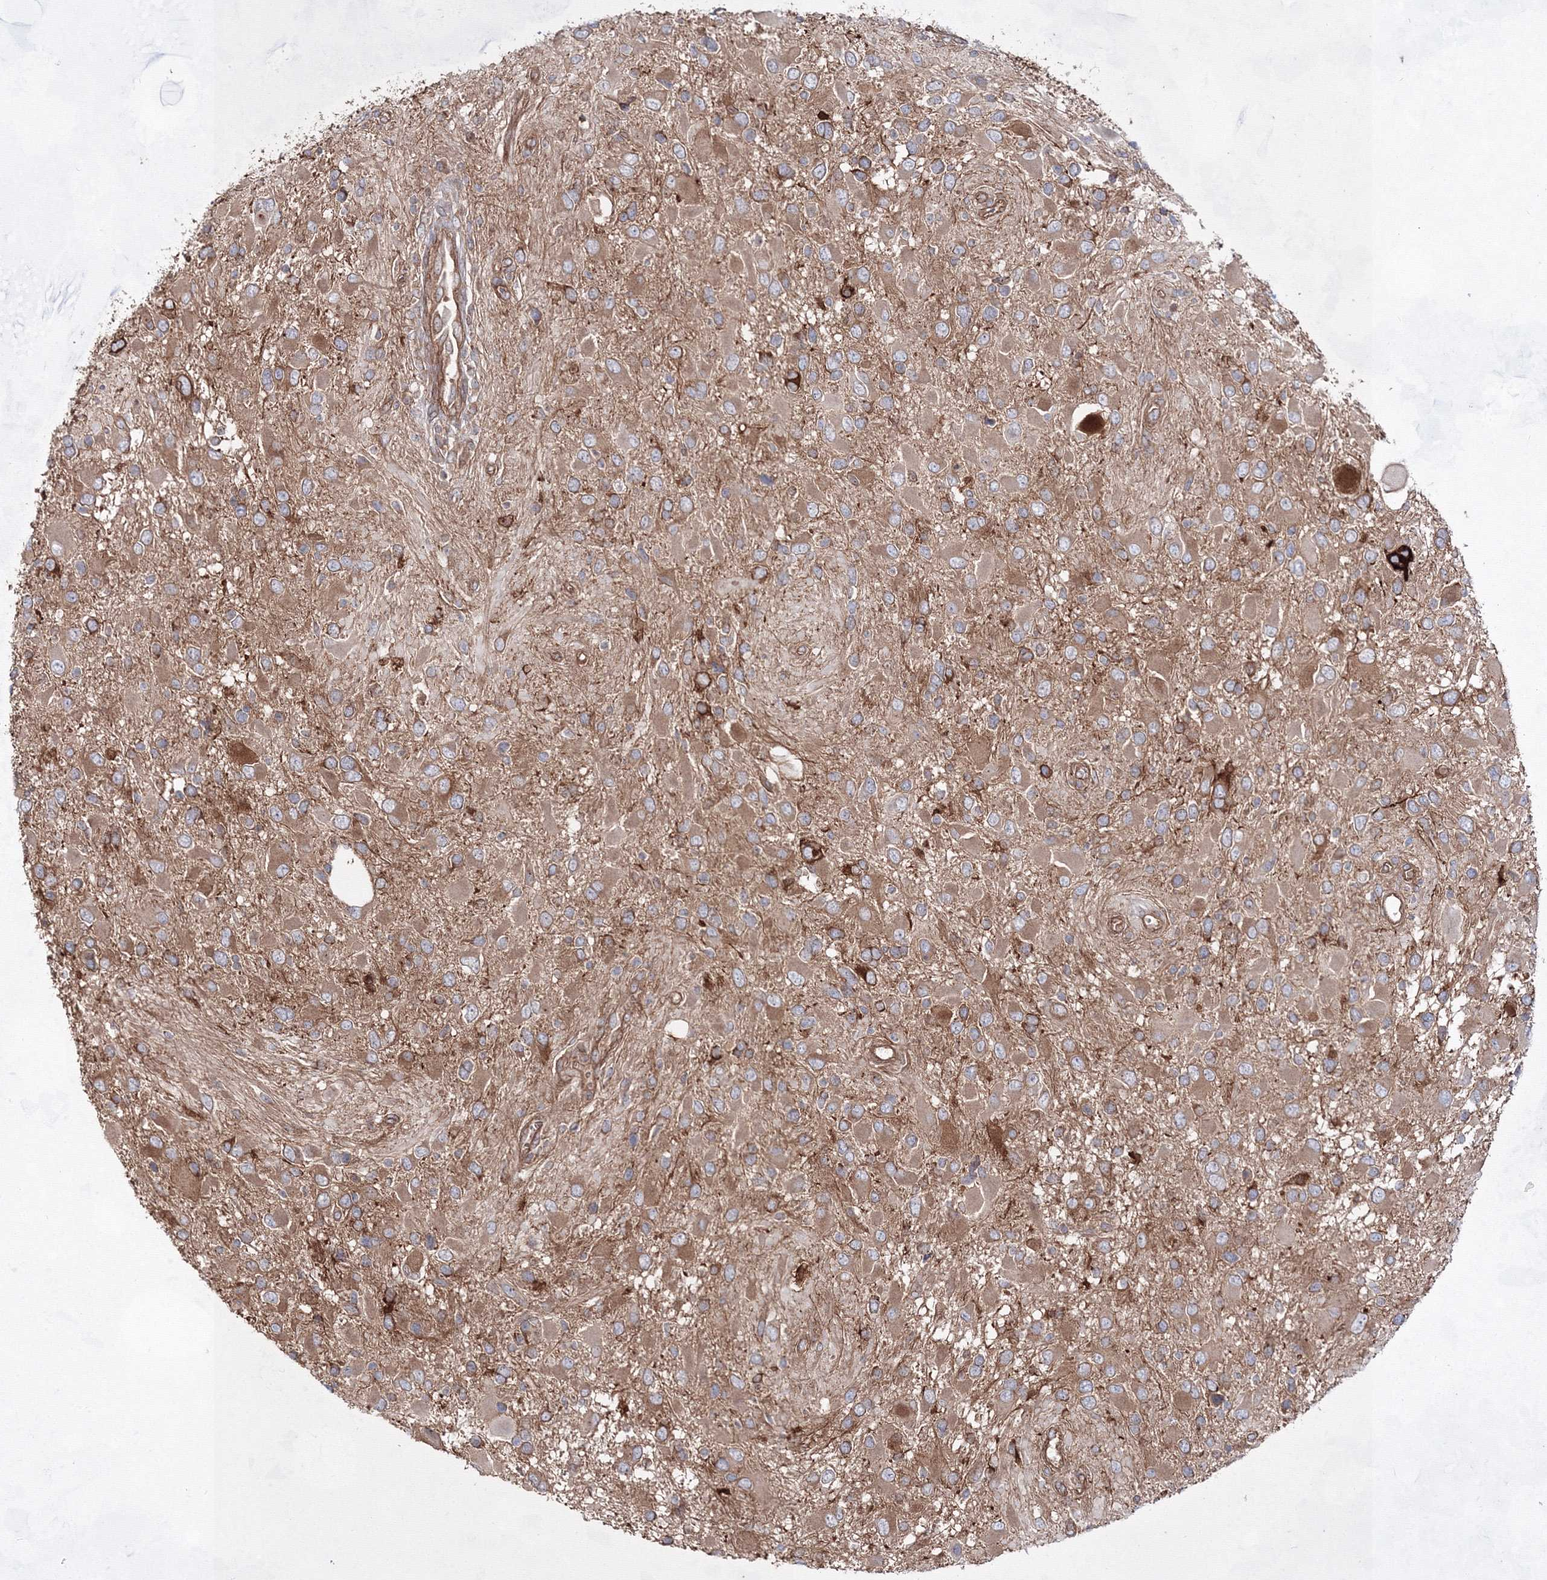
{"staining": {"intensity": "moderate", "quantity": ">75%", "location": "cytoplasmic/membranous"}, "tissue": "glioma", "cell_type": "Tumor cells", "image_type": "cancer", "snomed": [{"axis": "morphology", "description": "Glioma, malignant, High grade"}, {"axis": "topography", "description": "Brain"}], "caption": "Moderate cytoplasmic/membranous protein staining is present in about >75% of tumor cells in malignant glioma (high-grade).", "gene": "EXOC6", "patient": {"sex": "male", "age": 53}}